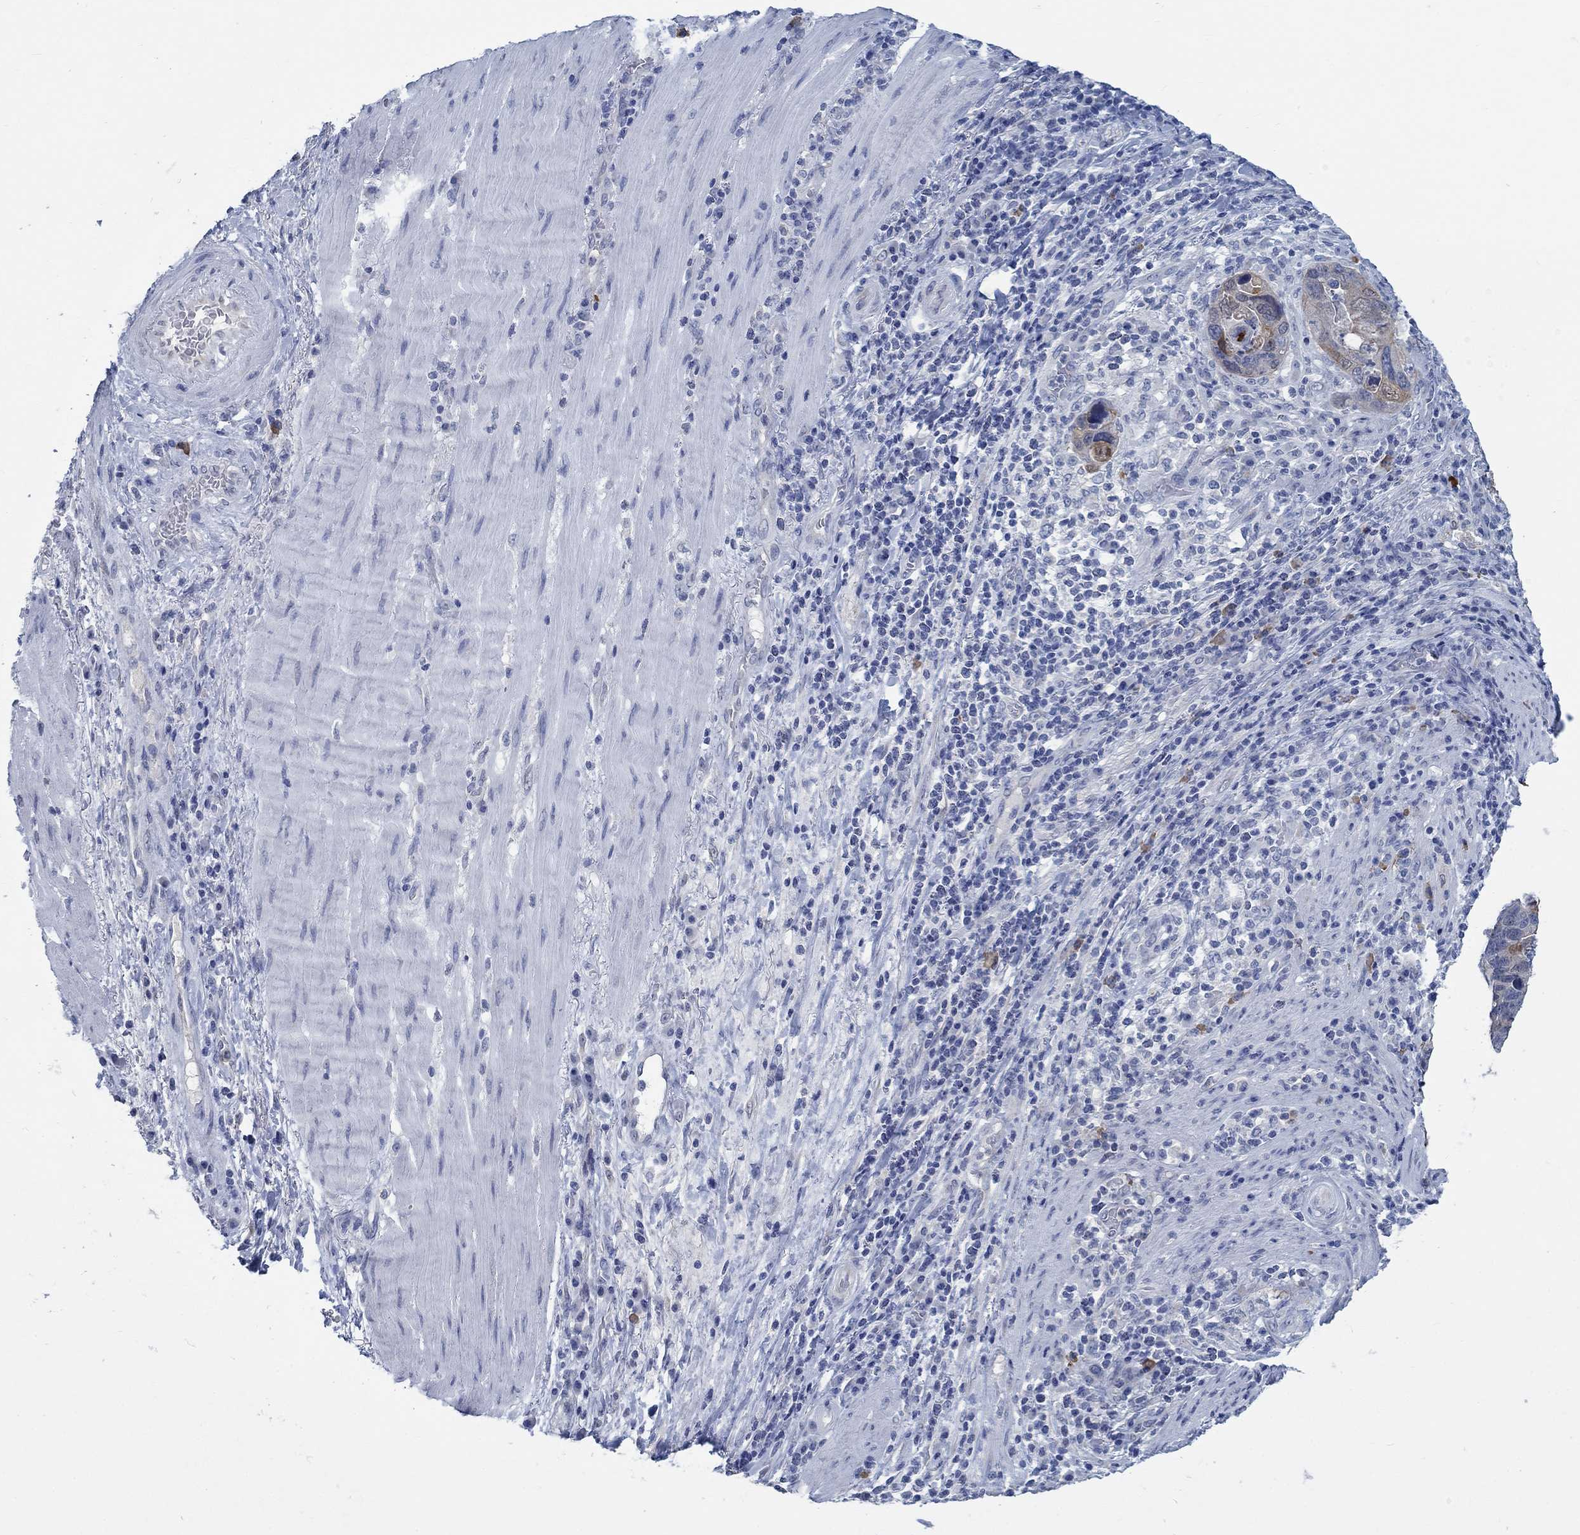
{"staining": {"intensity": "weak", "quantity": "<25%", "location": "cytoplasmic/membranous"}, "tissue": "stomach cancer", "cell_type": "Tumor cells", "image_type": "cancer", "snomed": [{"axis": "morphology", "description": "Adenocarcinoma, NOS"}, {"axis": "topography", "description": "Stomach"}], "caption": "Protein analysis of stomach cancer reveals no significant staining in tumor cells.", "gene": "TEKT4", "patient": {"sex": "male", "age": 54}}